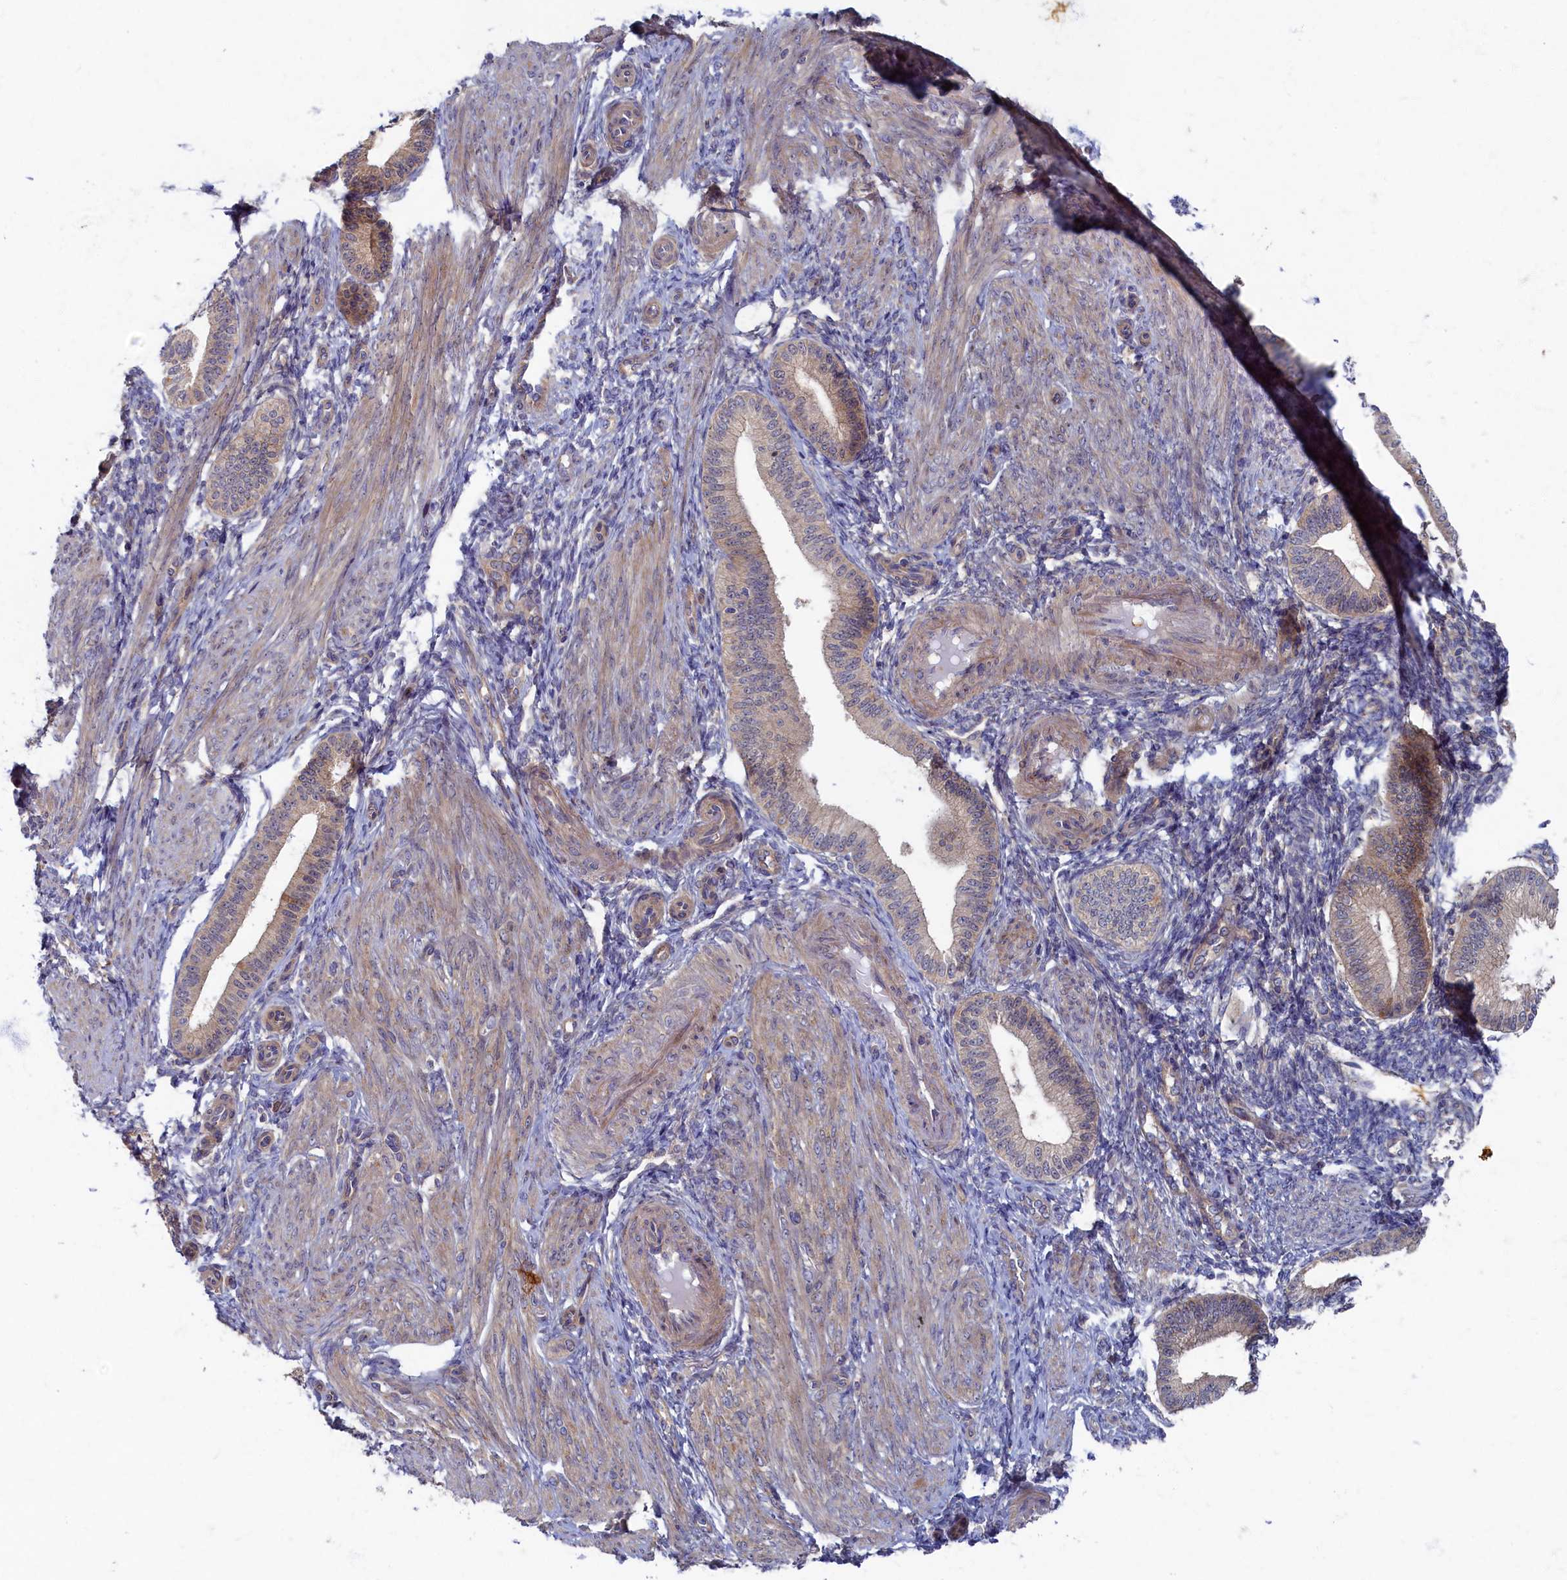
{"staining": {"intensity": "moderate", "quantity": "<25%", "location": "cytoplasmic/membranous"}, "tissue": "endometrium", "cell_type": "Cells in endometrial stroma", "image_type": "normal", "snomed": [{"axis": "morphology", "description": "Normal tissue, NOS"}, {"axis": "topography", "description": "Endometrium"}], "caption": "Protein staining of benign endometrium displays moderate cytoplasmic/membranous positivity in about <25% of cells in endometrial stroma.", "gene": "WDR59", "patient": {"sex": "female", "age": 39}}